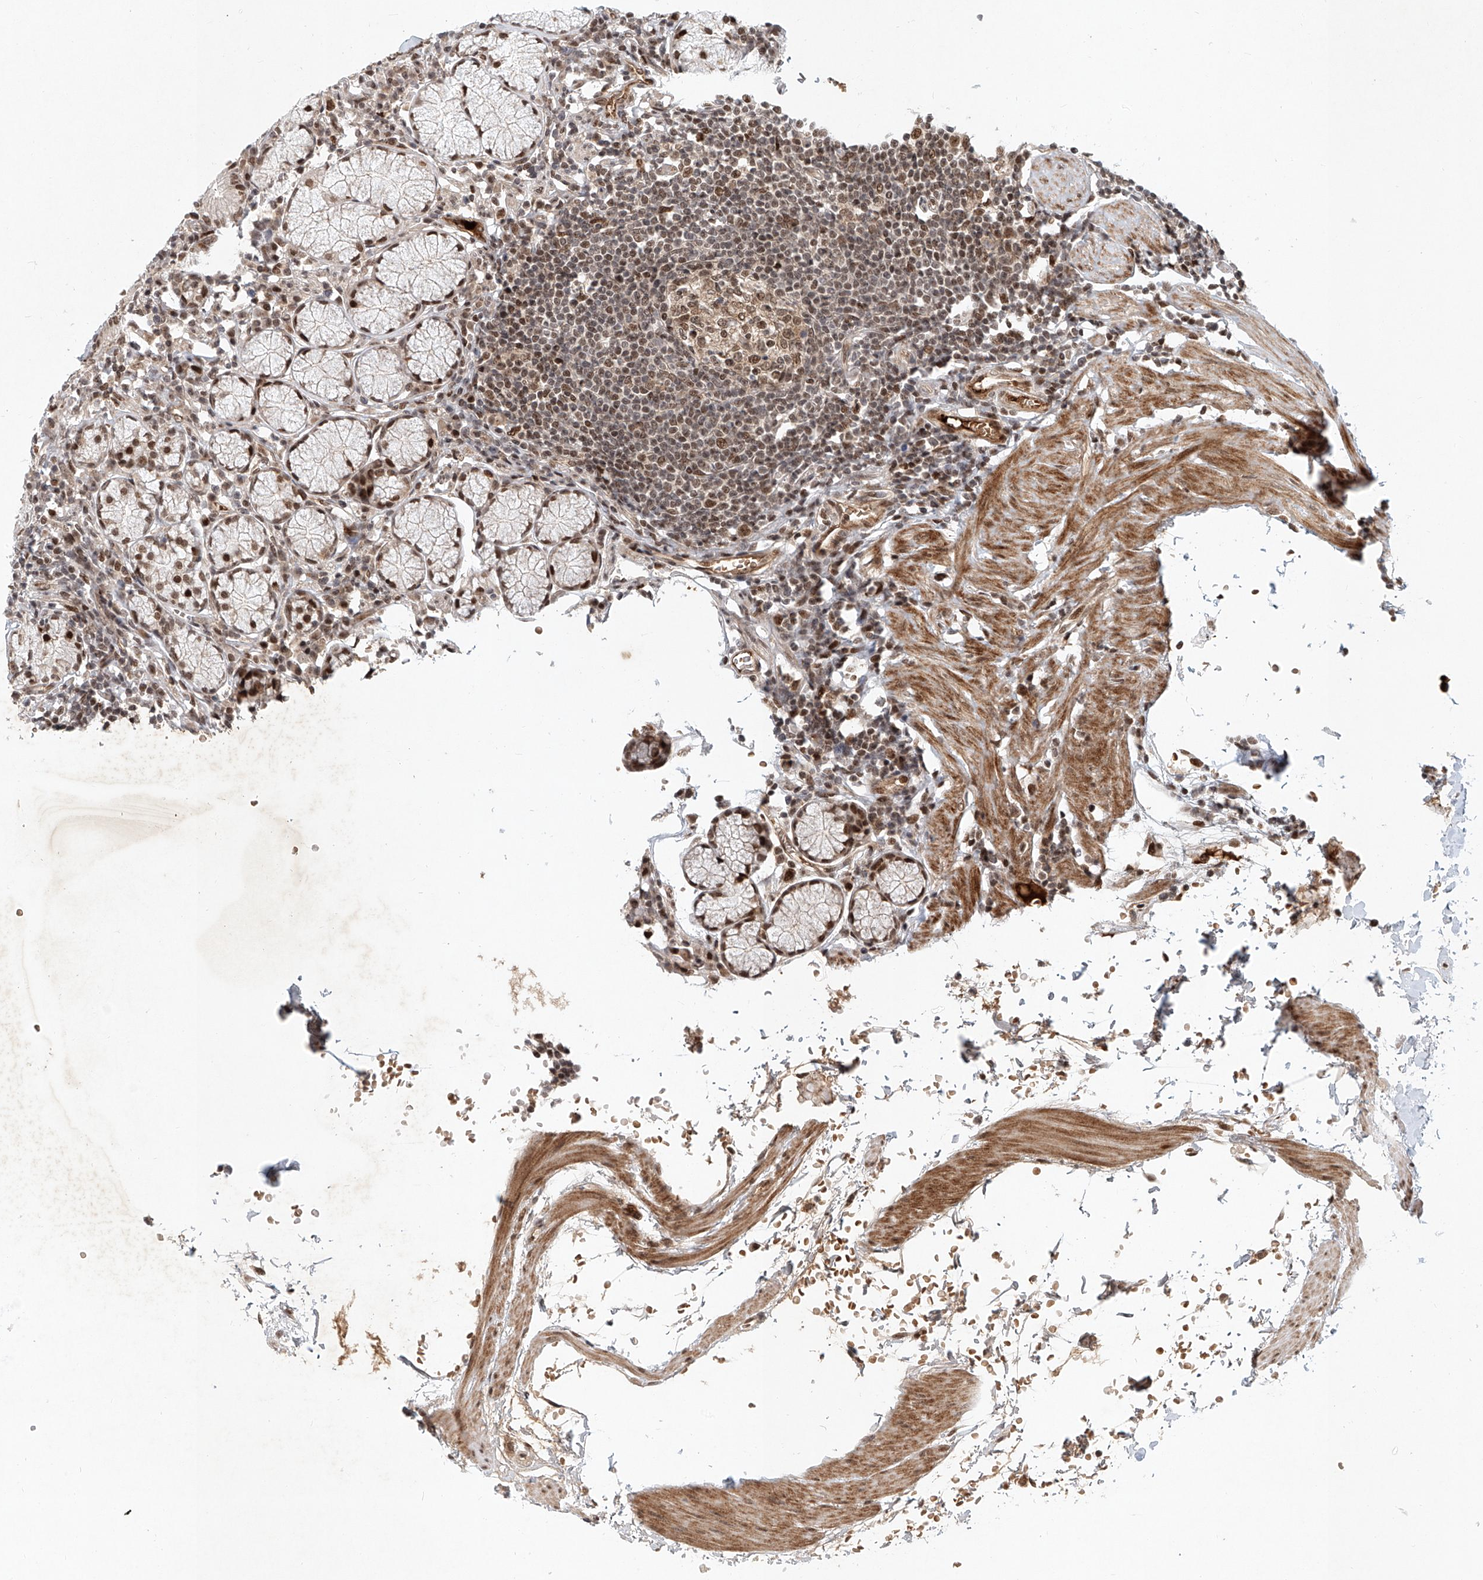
{"staining": {"intensity": "moderate", "quantity": "25%-75%", "location": "nuclear"}, "tissue": "stomach", "cell_type": "Glandular cells", "image_type": "normal", "snomed": [{"axis": "morphology", "description": "Normal tissue, NOS"}, {"axis": "topography", "description": "Stomach"}], "caption": "Protein expression by immunohistochemistry shows moderate nuclear positivity in approximately 25%-75% of glandular cells in benign stomach. The protein is stained brown, and the nuclei are stained in blue (DAB IHC with brightfield microscopy, high magnification).", "gene": "ZNF470", "patient": {"sex": "male", "age": 55}}